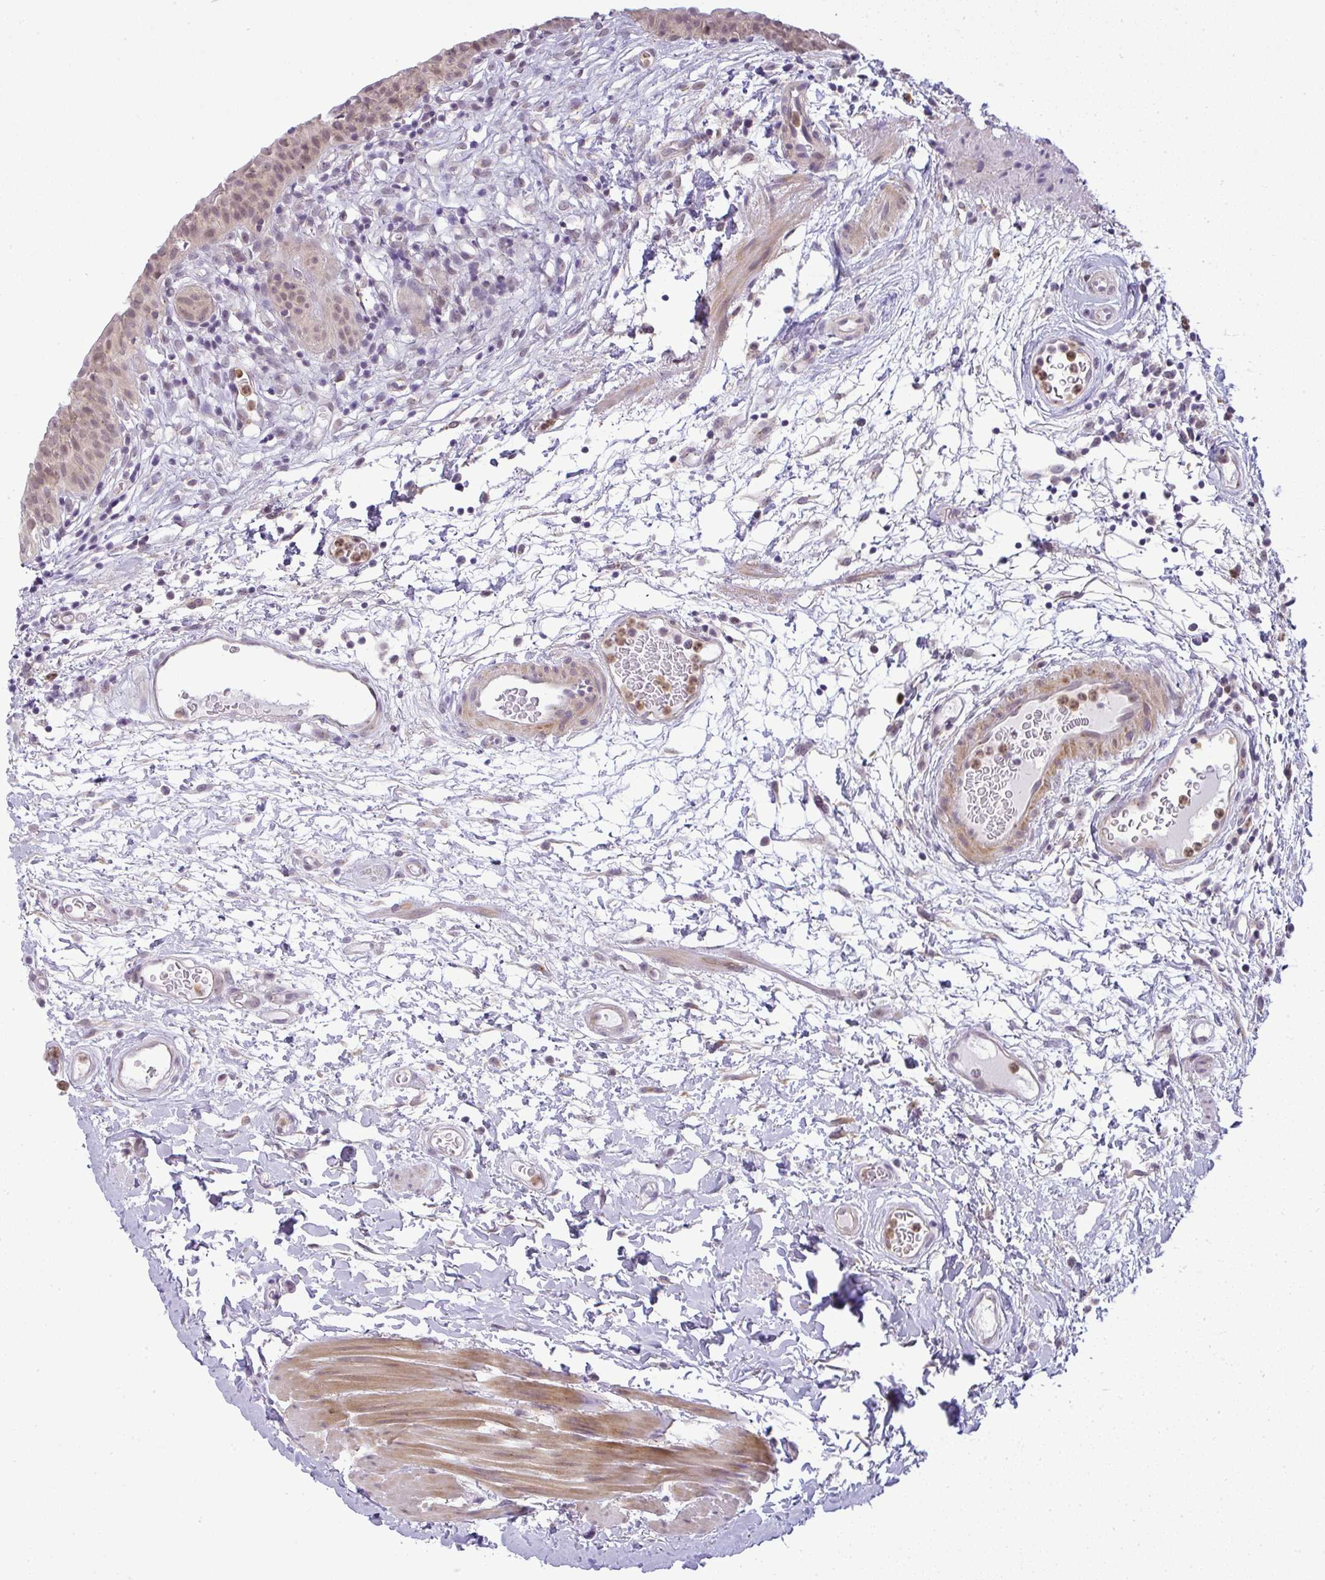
{"staining": {"intensity": "weak", "quantity": ">75%", "location": "nuclear"}, "tissue": "urinary bladder", "cell_type": "Urothelial cells", "image_type": "normal", "snomed": [{"axis": "morphology", "description": "Normal tissue, NOS"}, {"axis": "morphology", "description": "Inflammation, NOS"}, {"axis": "topography", "description": "Urinary bladder"}], "caption": "Normal urinary bladder shows weak nuclear expression in about >75% of urothelial cells (DAB IHC, brown staining for protein, blue staining for nuclei)..", "gene": "DZIP1", "patient": {"sex": "male", "age": 57}}